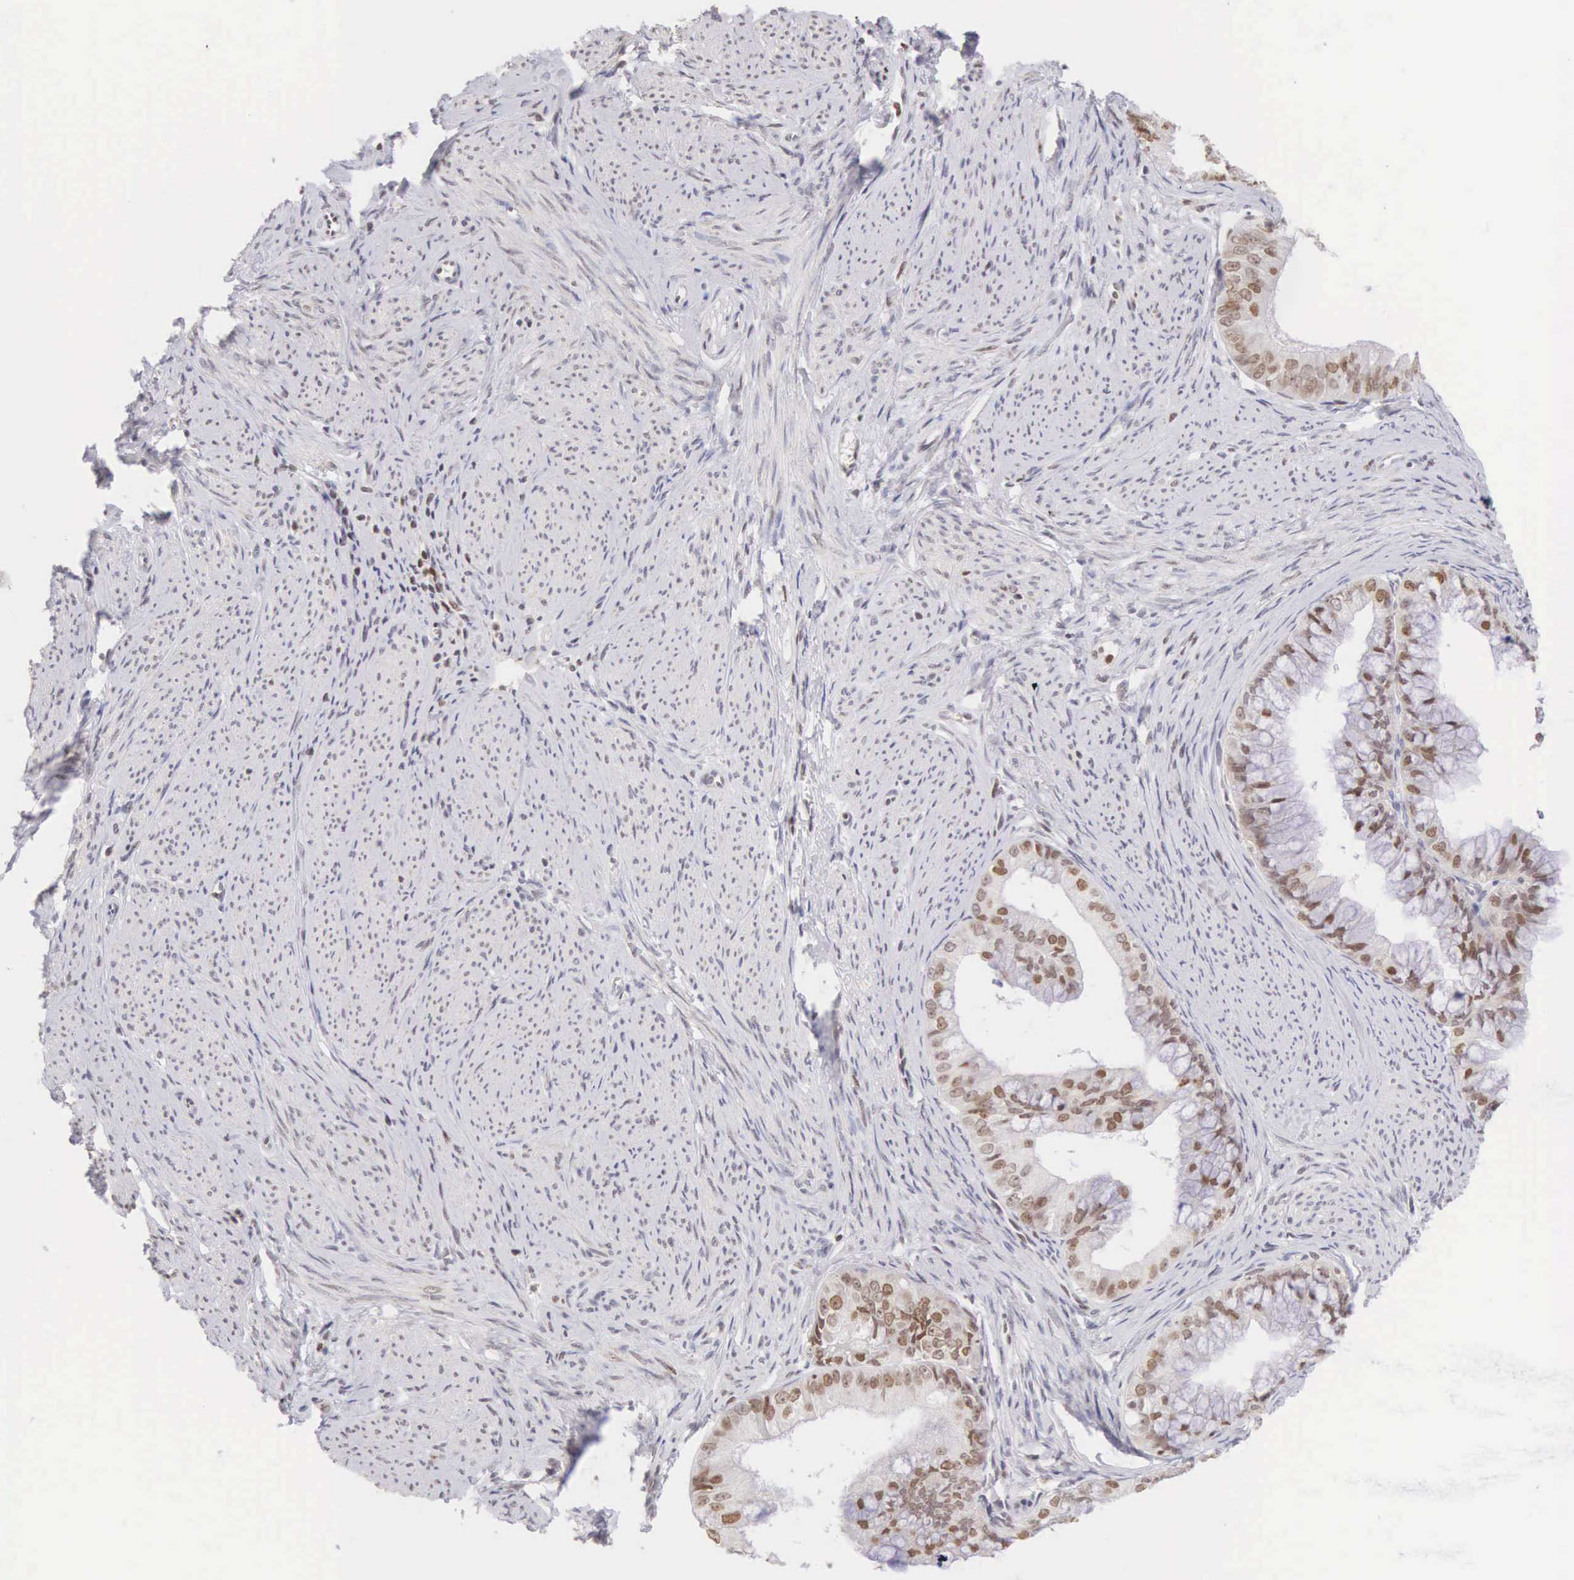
{"staining": {"intensity": "moderate", "quantity": ">75%", "location": "nuclear"}, "tissue": "endometrial cancer", "cell_type": "Tumor cells", "image_type": "cancer", "snomed": [{"axis": "morphology", "description": "Adenocarcinoma, NOS"}, {"axis": "topography", "description": "Endometrium"}], "caption": "This is a micrograph of IHC staining of endometrial cancer, which shows moderate staining in the nuclear of tumor cells.", "gene": "VRK1", "patient": {"sex": "female", "age": 76}}